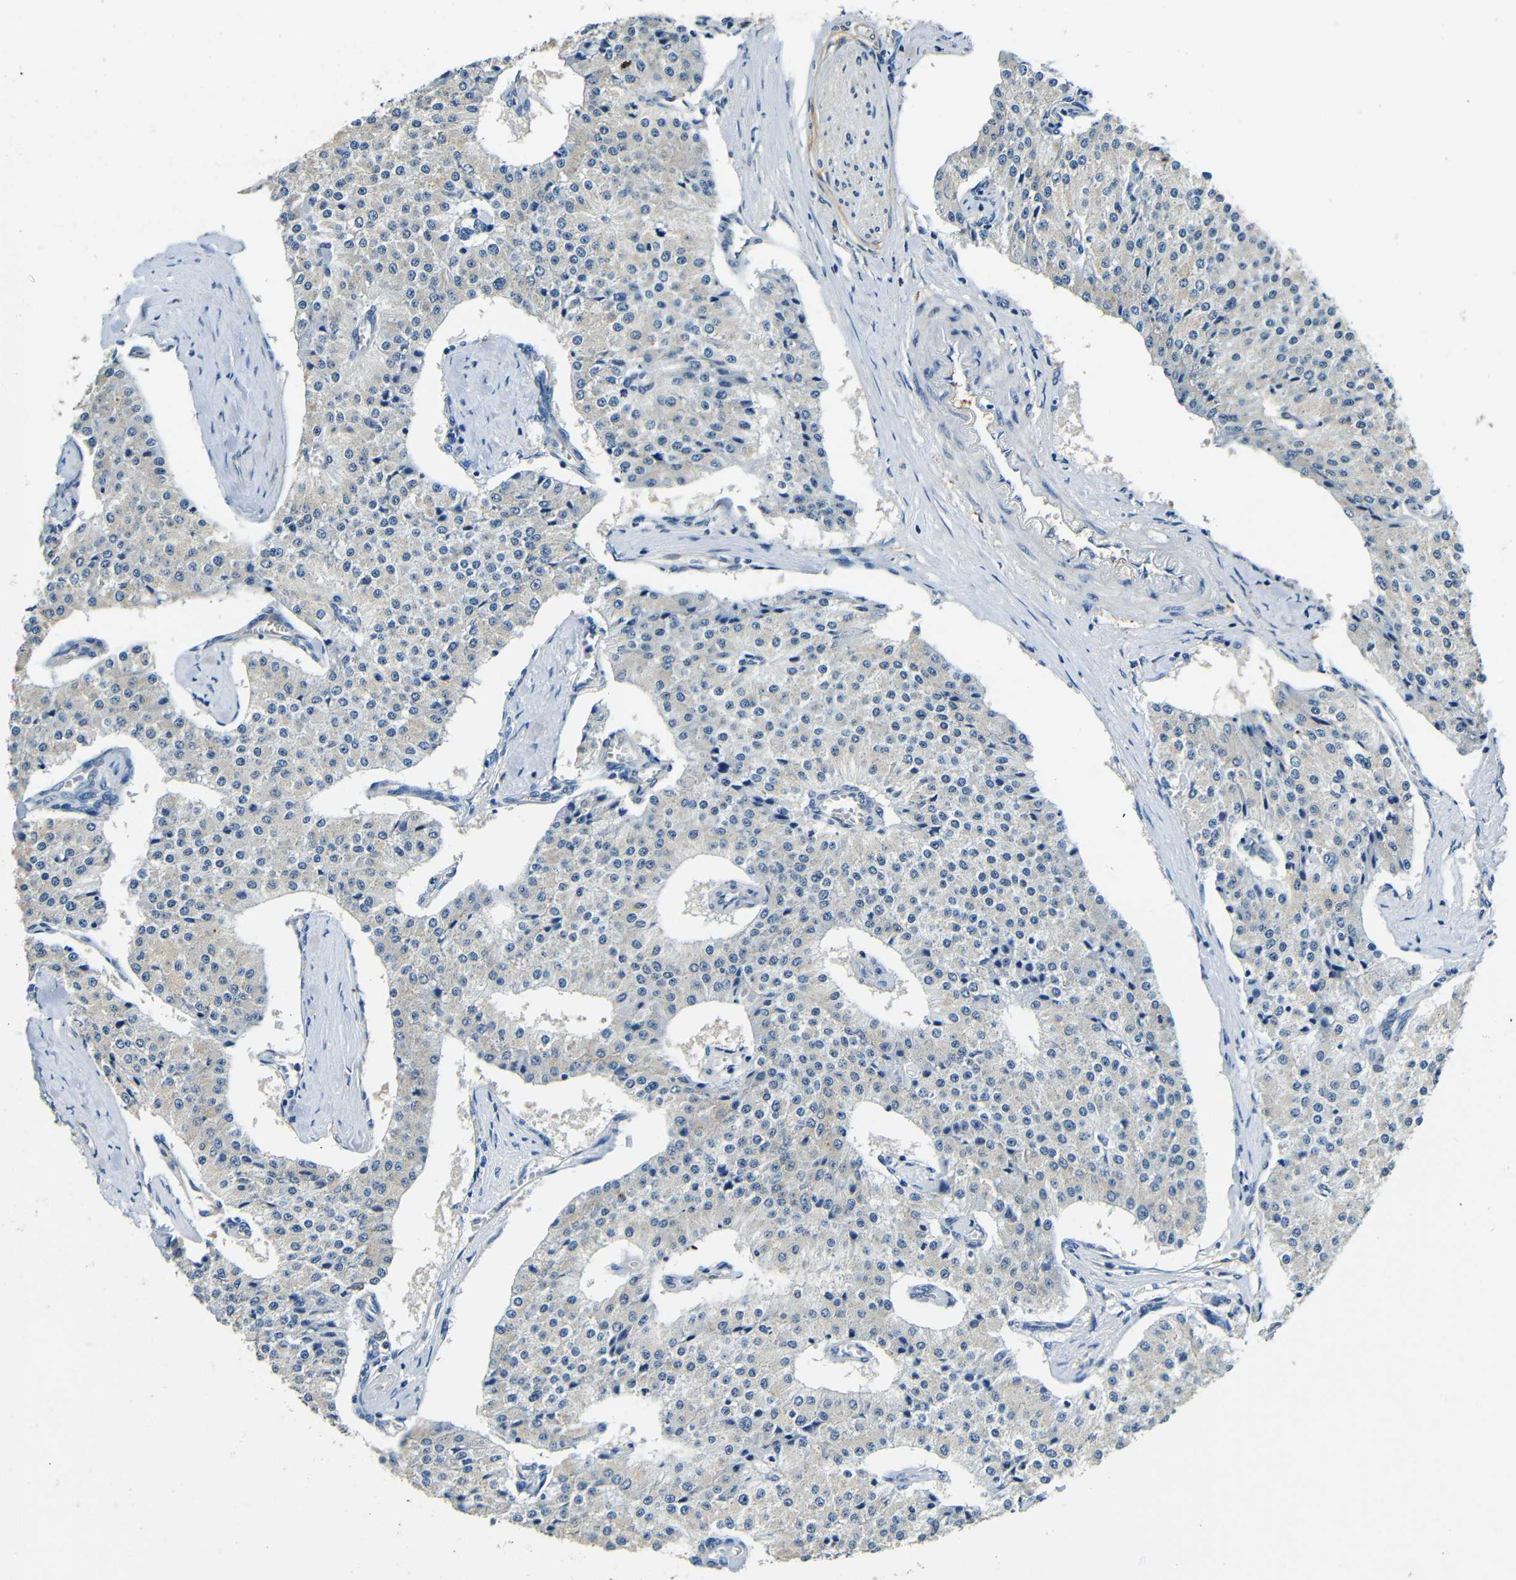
{"staining": {"intensity": "negative", "quantity": "none", "location": "none"}, "tissue": "carcinoid", "cell_type": "Tumor cells", "image_type": "cancer", "snomed": [{"axis": "morphology", "description": "Carcinoid, malignant, NOS"}, {"axis": "topography", "description": "Colon"}], "caption": "This is a photomicrograph of immunohistochemistry staining of carcinoid, which shows no staining in tumor cells.", "gene": "FMO5", "patient": {"sex": "female", "age": 52}}